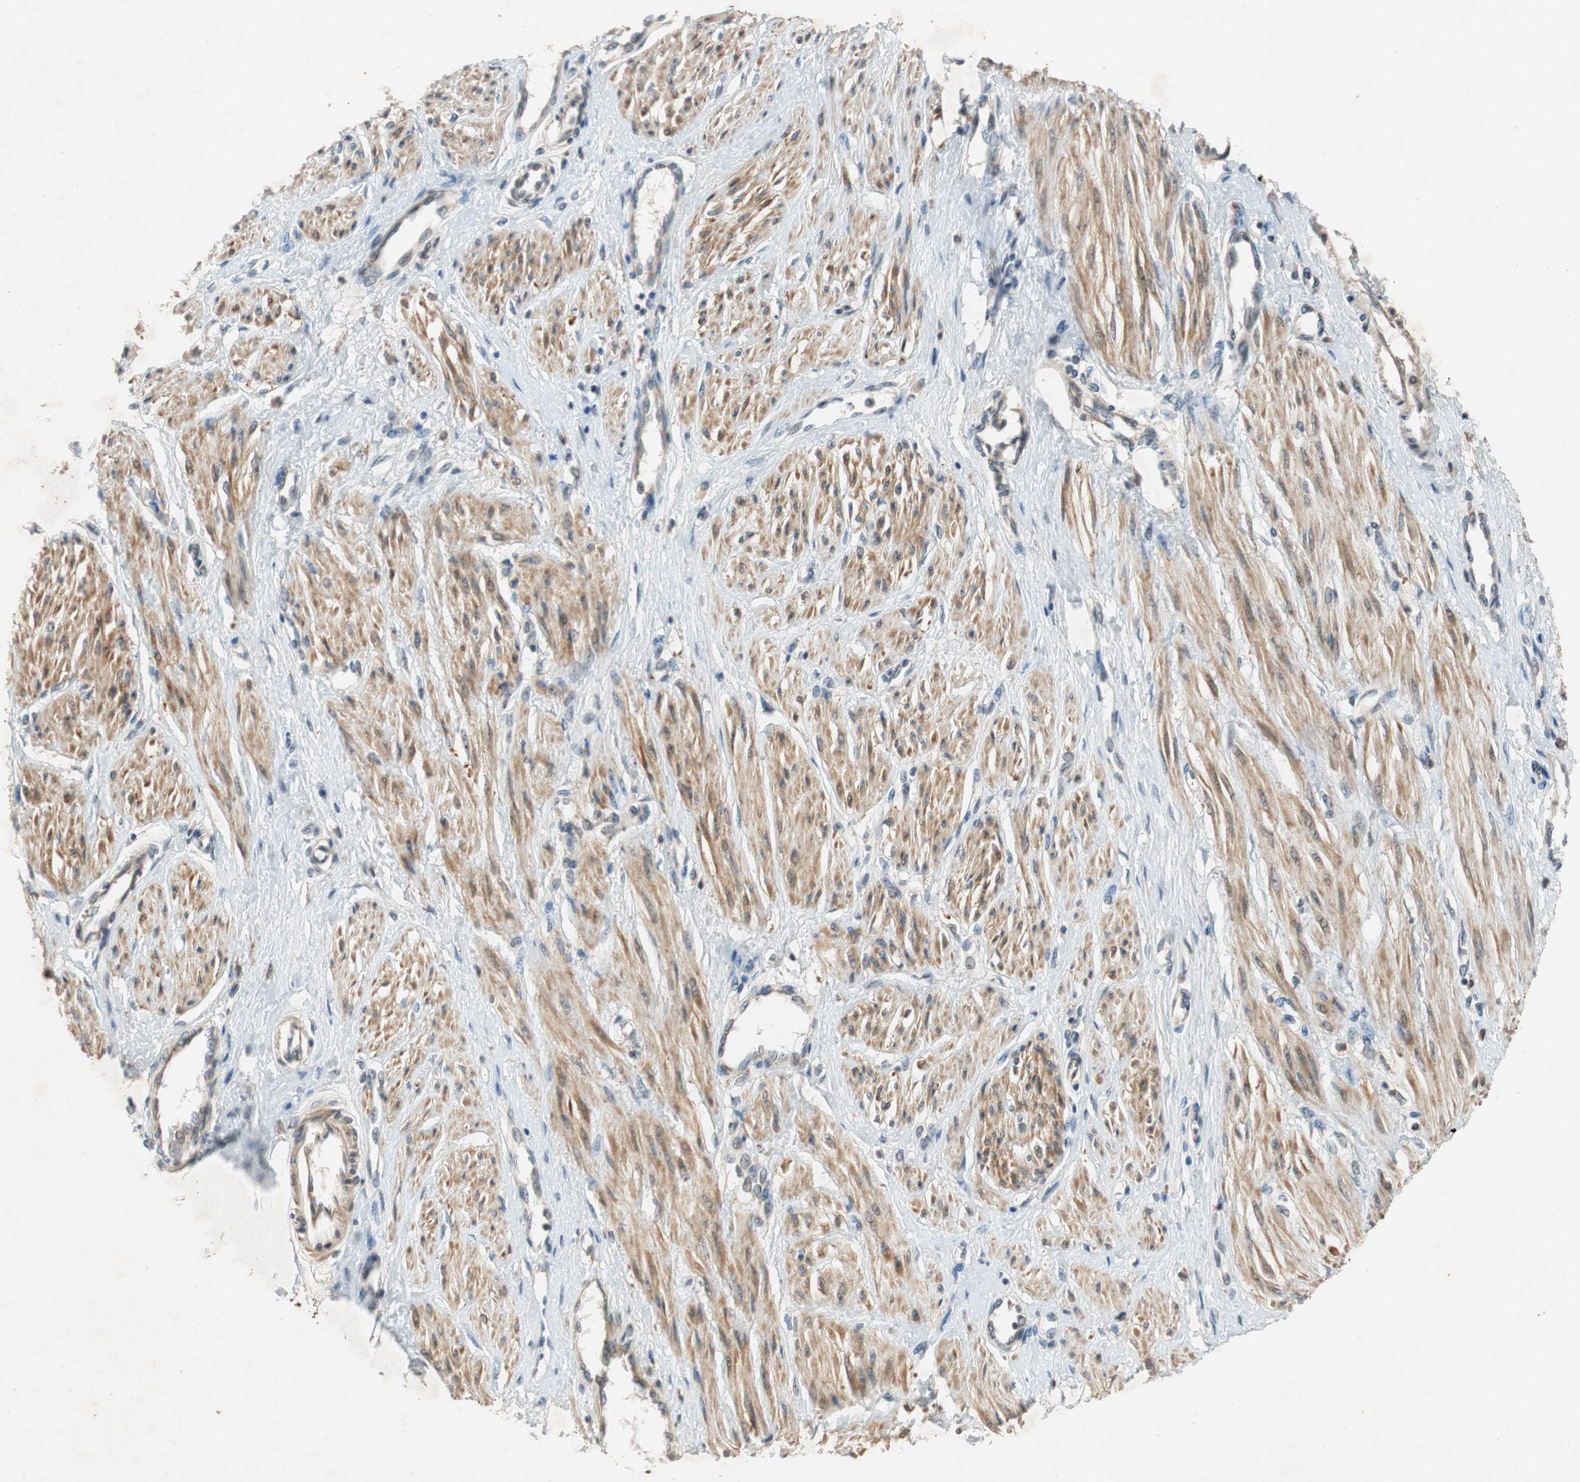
{"staining": {"intensity": "moderate", "quantity": ">75%", "location": "cytoplasmic/membranous"}, "tissue": "smooth muscle", "cell_type": "Smooth muscle cells", "image_type": "normal", "snomed": [{"axis": "morphology", "description": "Normal tissue, NOS"}, {"axis": "topography", "description": "Smooth muscle"}, {"axis": "topography", "description": "Uterus"}], "caption": "Smooth muscle cells demonstrate medium levels of moderate cytoplasmic/membranous expression in about >75% of cells in unremarkable human smooth muscle.", "gene": "ATP2C1", "patient": {"sex": "female", "age": 39}}